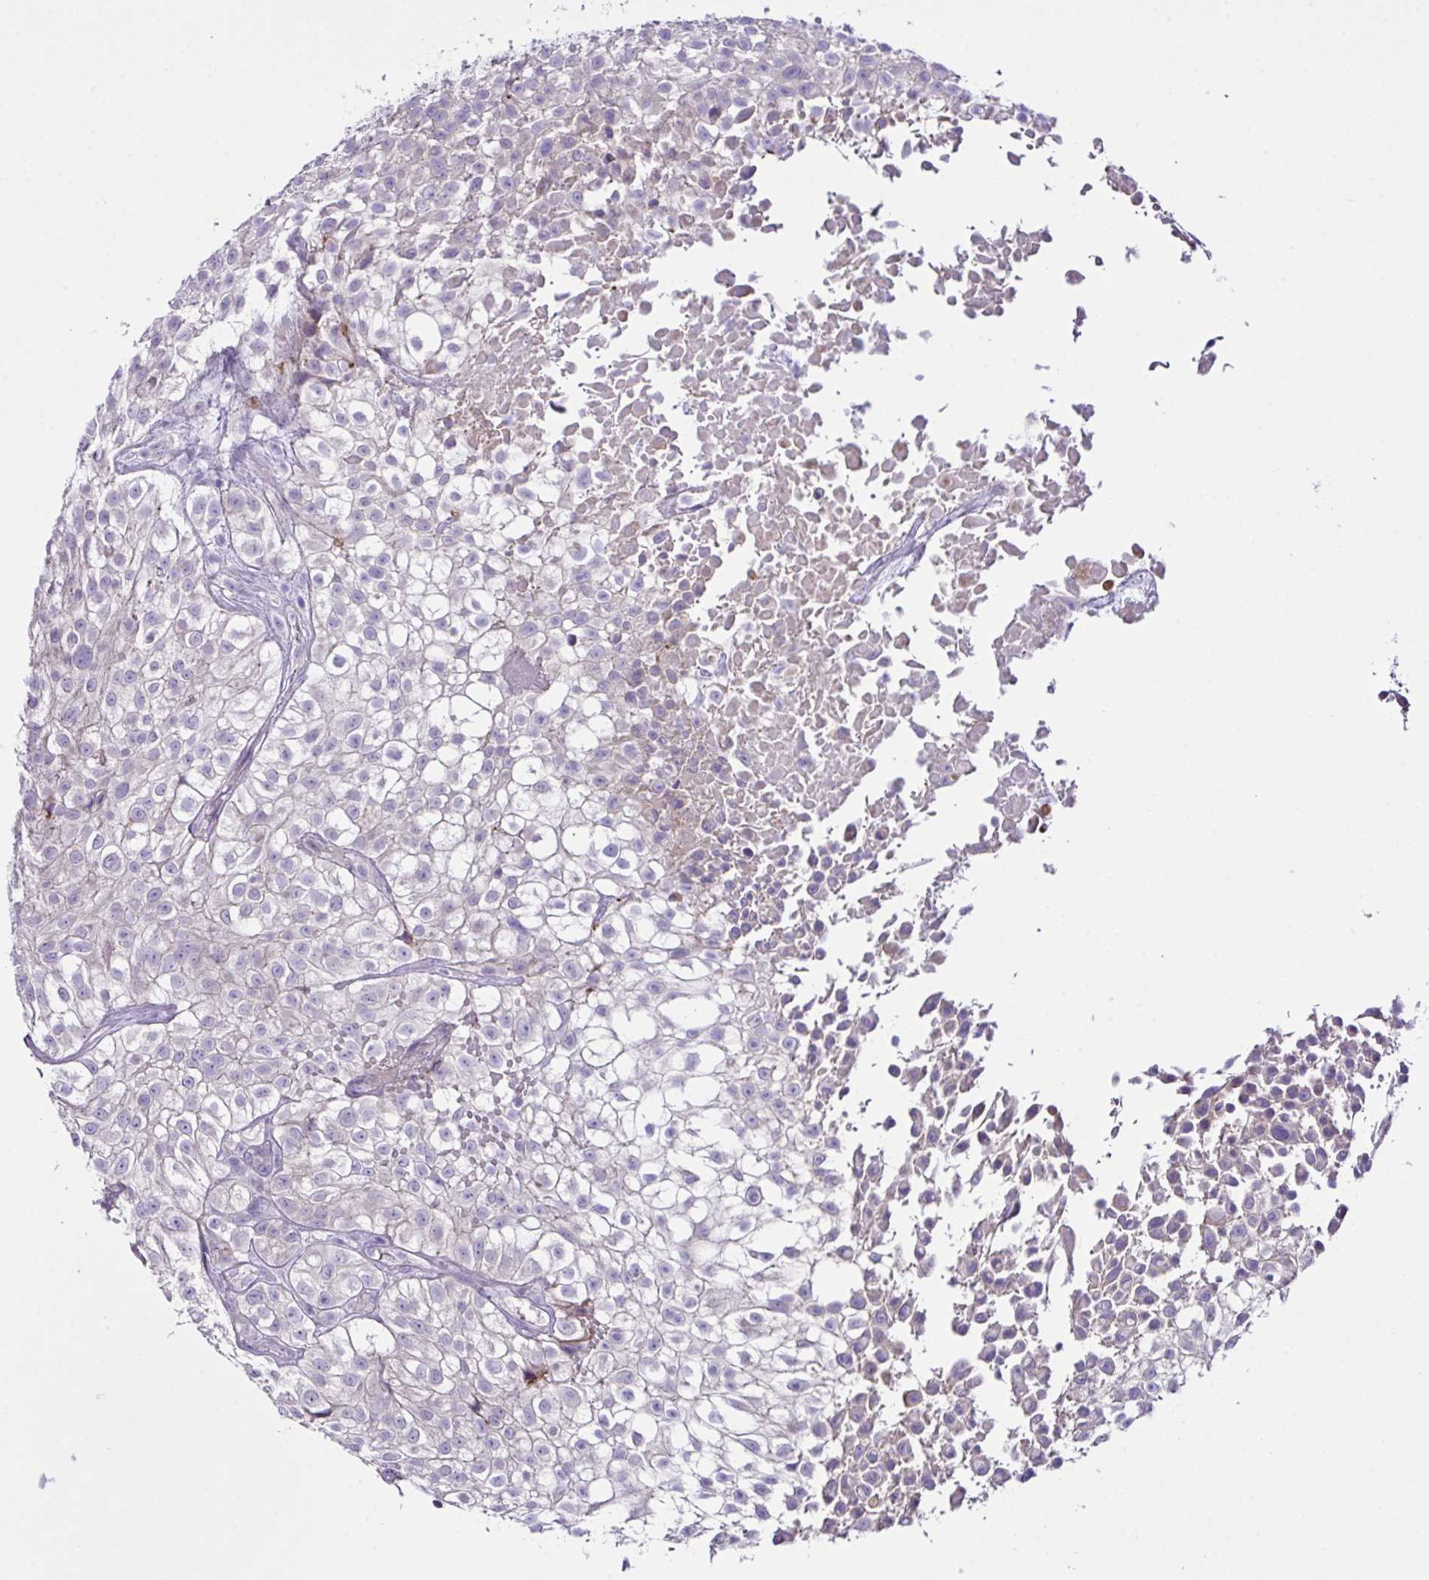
{"staining": {"intensity": "negative", "quantity": "none", "location": "none"}, "tissue": "urothelial cancer", "cell_type": "Tumor cells", "image_type": "cancer", "snomed": [{"axis": "morphology", "description": "Urothelial carcinoma, High grade"}, {"axis": "topography", "description": "Urinary bladder"}], "caption": "A histopathology image of human urothelial cancer is negative for staining in tumor cells. Nuclei are stained in blue.", "gene": "D2HGDH", "patient": {"sex": "male", "age": 56}}